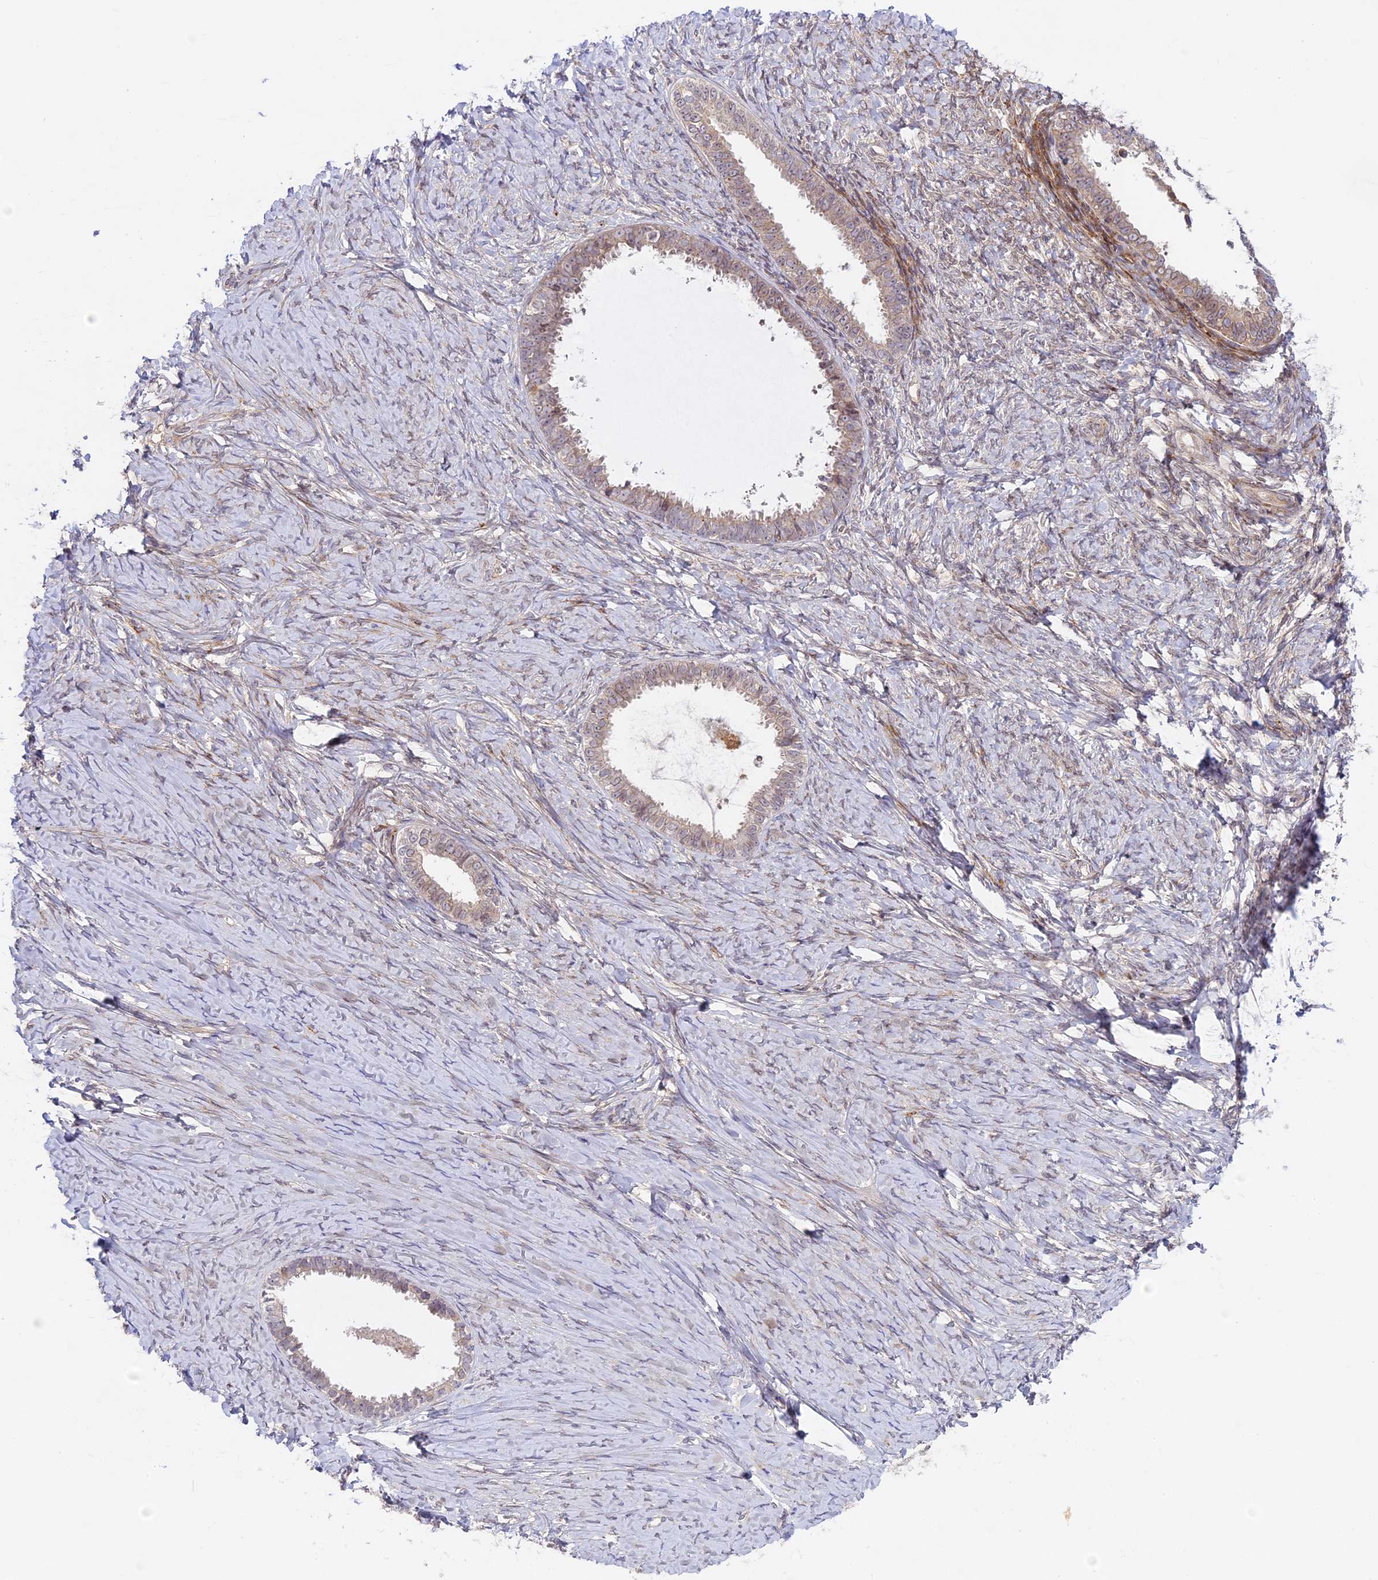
{"staining": {"intensity": "weak", "quantity": "25%-75%", "location": "cytoplasmic/membranous"}, "tissue": "ovarian cancer", "cell_type": "Tumor cells", "image_type": "cancer", "snomed": [{"axis": "morphology", "description": "Cystadenocarcinoma, serous, NOS"}, {"axis": "topography", "description": "Ovary"}], "caption": "High-power microscopy captured an immunohistochemistry (IHC) histopathology image of serous cystadenocarcinoma (ovarian), revealing weak cytoplasmic/membranous positivity in about 25%-75% of tumor cells. (DAB IHC with brightfield microscopy, high magnification).", "gene": "DGKH", "patient": {"sex": "female", "age": 79}}